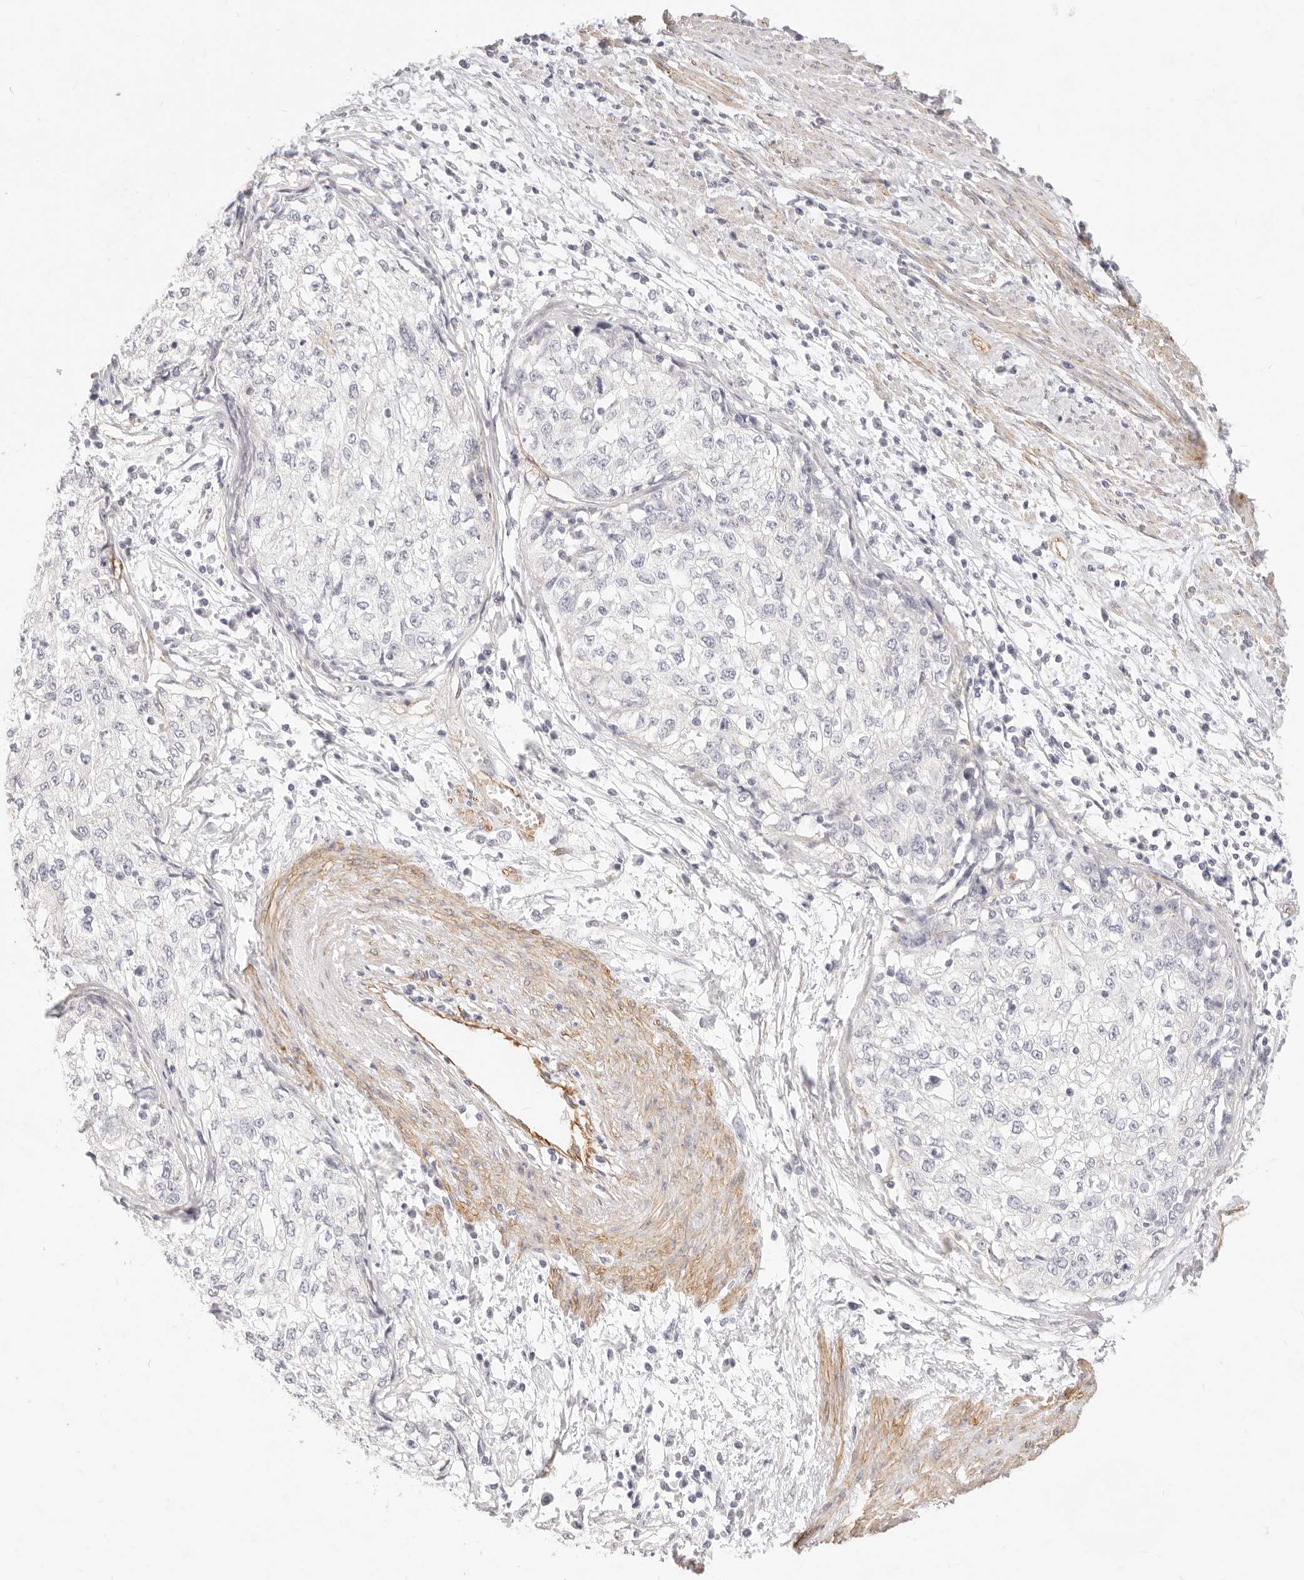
{"staining": {"intensity": "negative", "quantity": "none", "location": "none"}, "tissue": "cervical cancer", "cell_type": "Tumor cells", "image_type": "cancer", "snomed": [{"axis": "morphology", "description": "Squamous cell carcinoma, NOS"}, {"axis": "topography", "description": "Cervix"}], "caption": "Tumor cells are negative for protein expression in human cervical cancer.", "gene": "NUS1", "patient": {"sex": "female", "age": 57}}